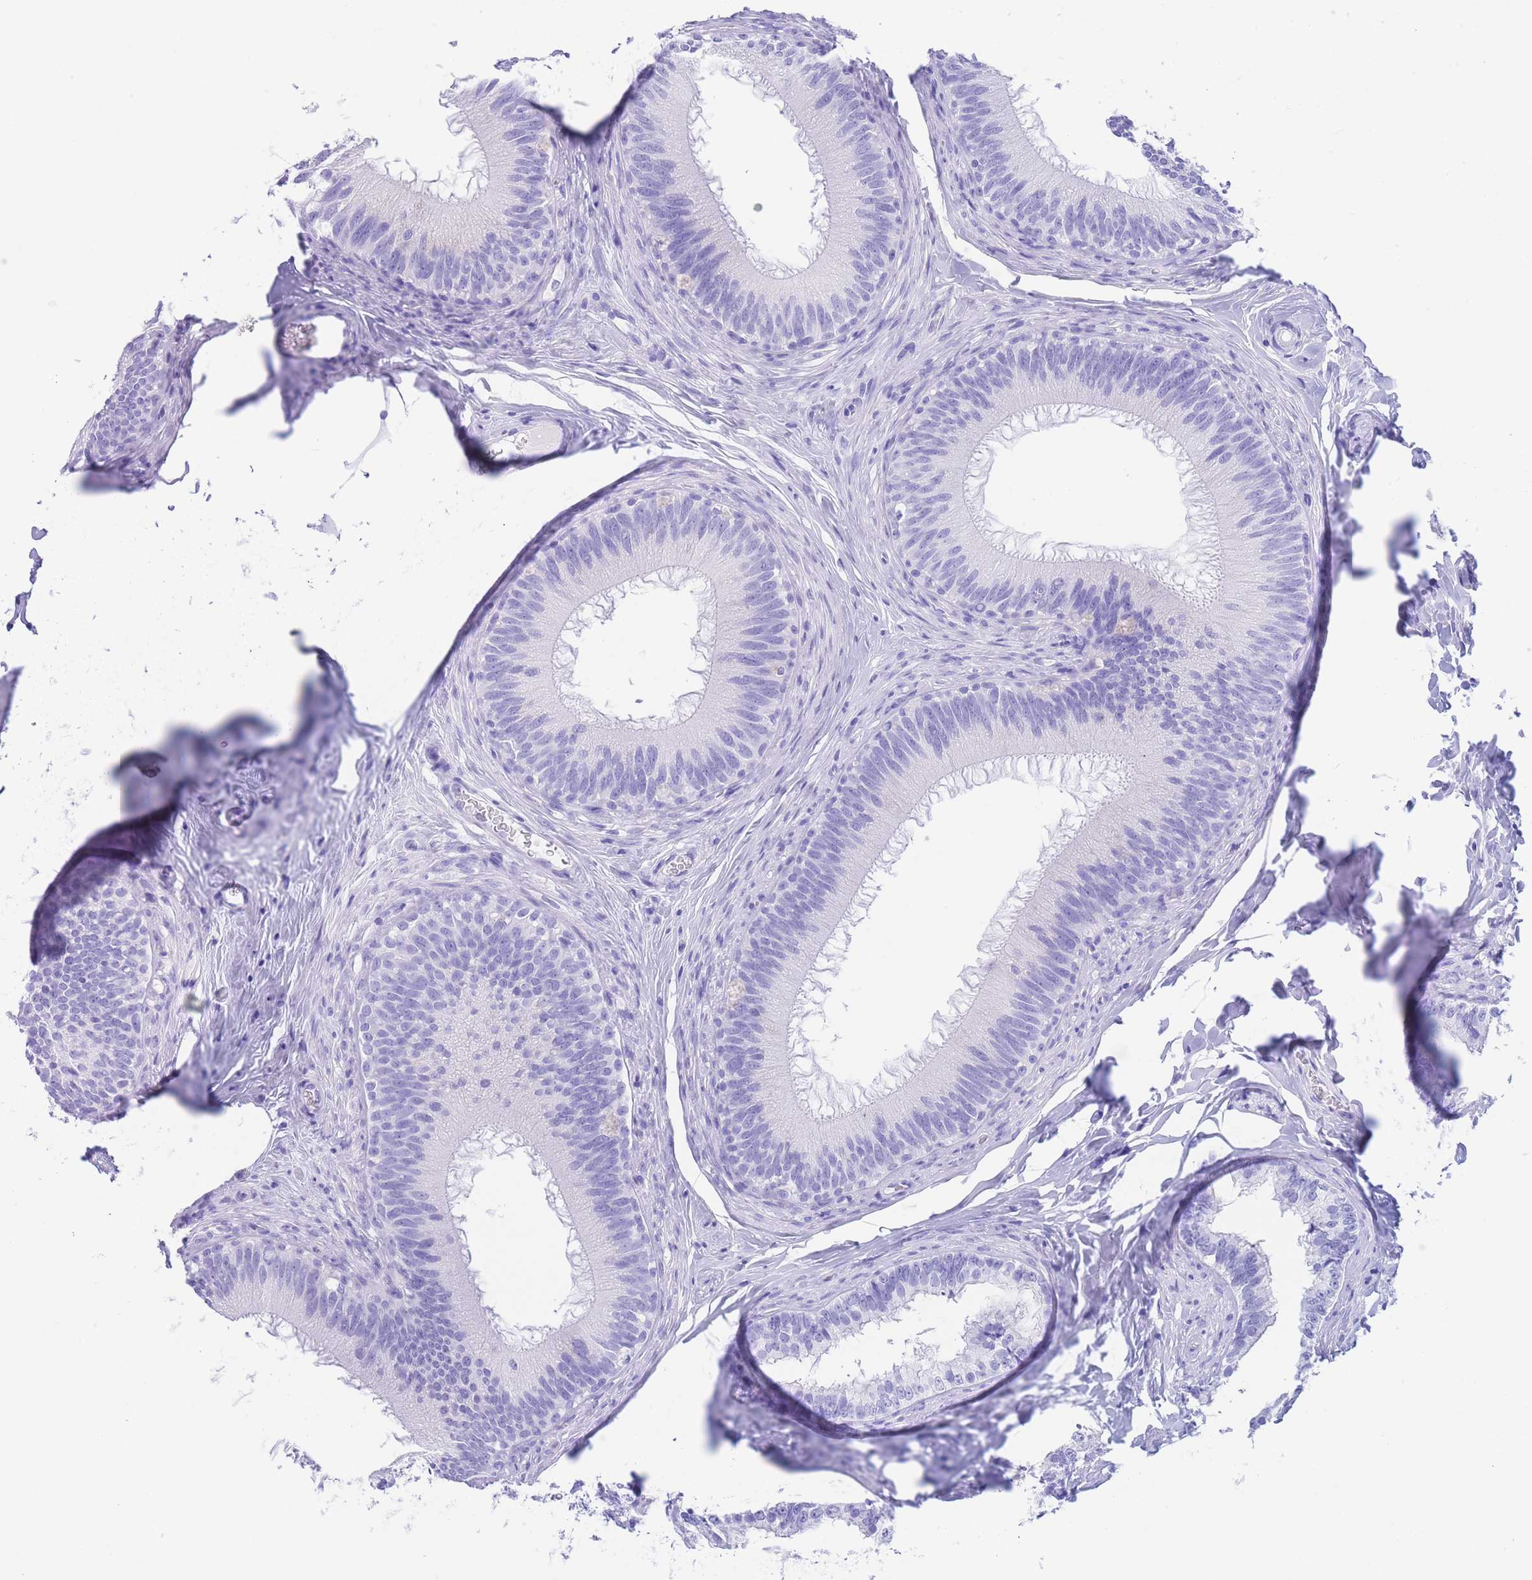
{"staining": {"intensity": "negative", "quantity": "none", "location": "none"}, "tissue": "epididymis", "cell_type": "Glandular cells", "image_type": "normal", "snomed": [{"axis": "morphology", "description": "Normal tissue, NOS"}, {"axis": "topography", "description": "Epididymis"}], "caption": "Immunohistochemistry (IHC) histopathology image of normal epididymis: human epididymis stained with DAB (3,3'-diaminobenzidine) demonstrates no significant protein positivity in glandular cells.", "gene": "SLCO1B1", "patient": {"sex": "male", "age": 38}}